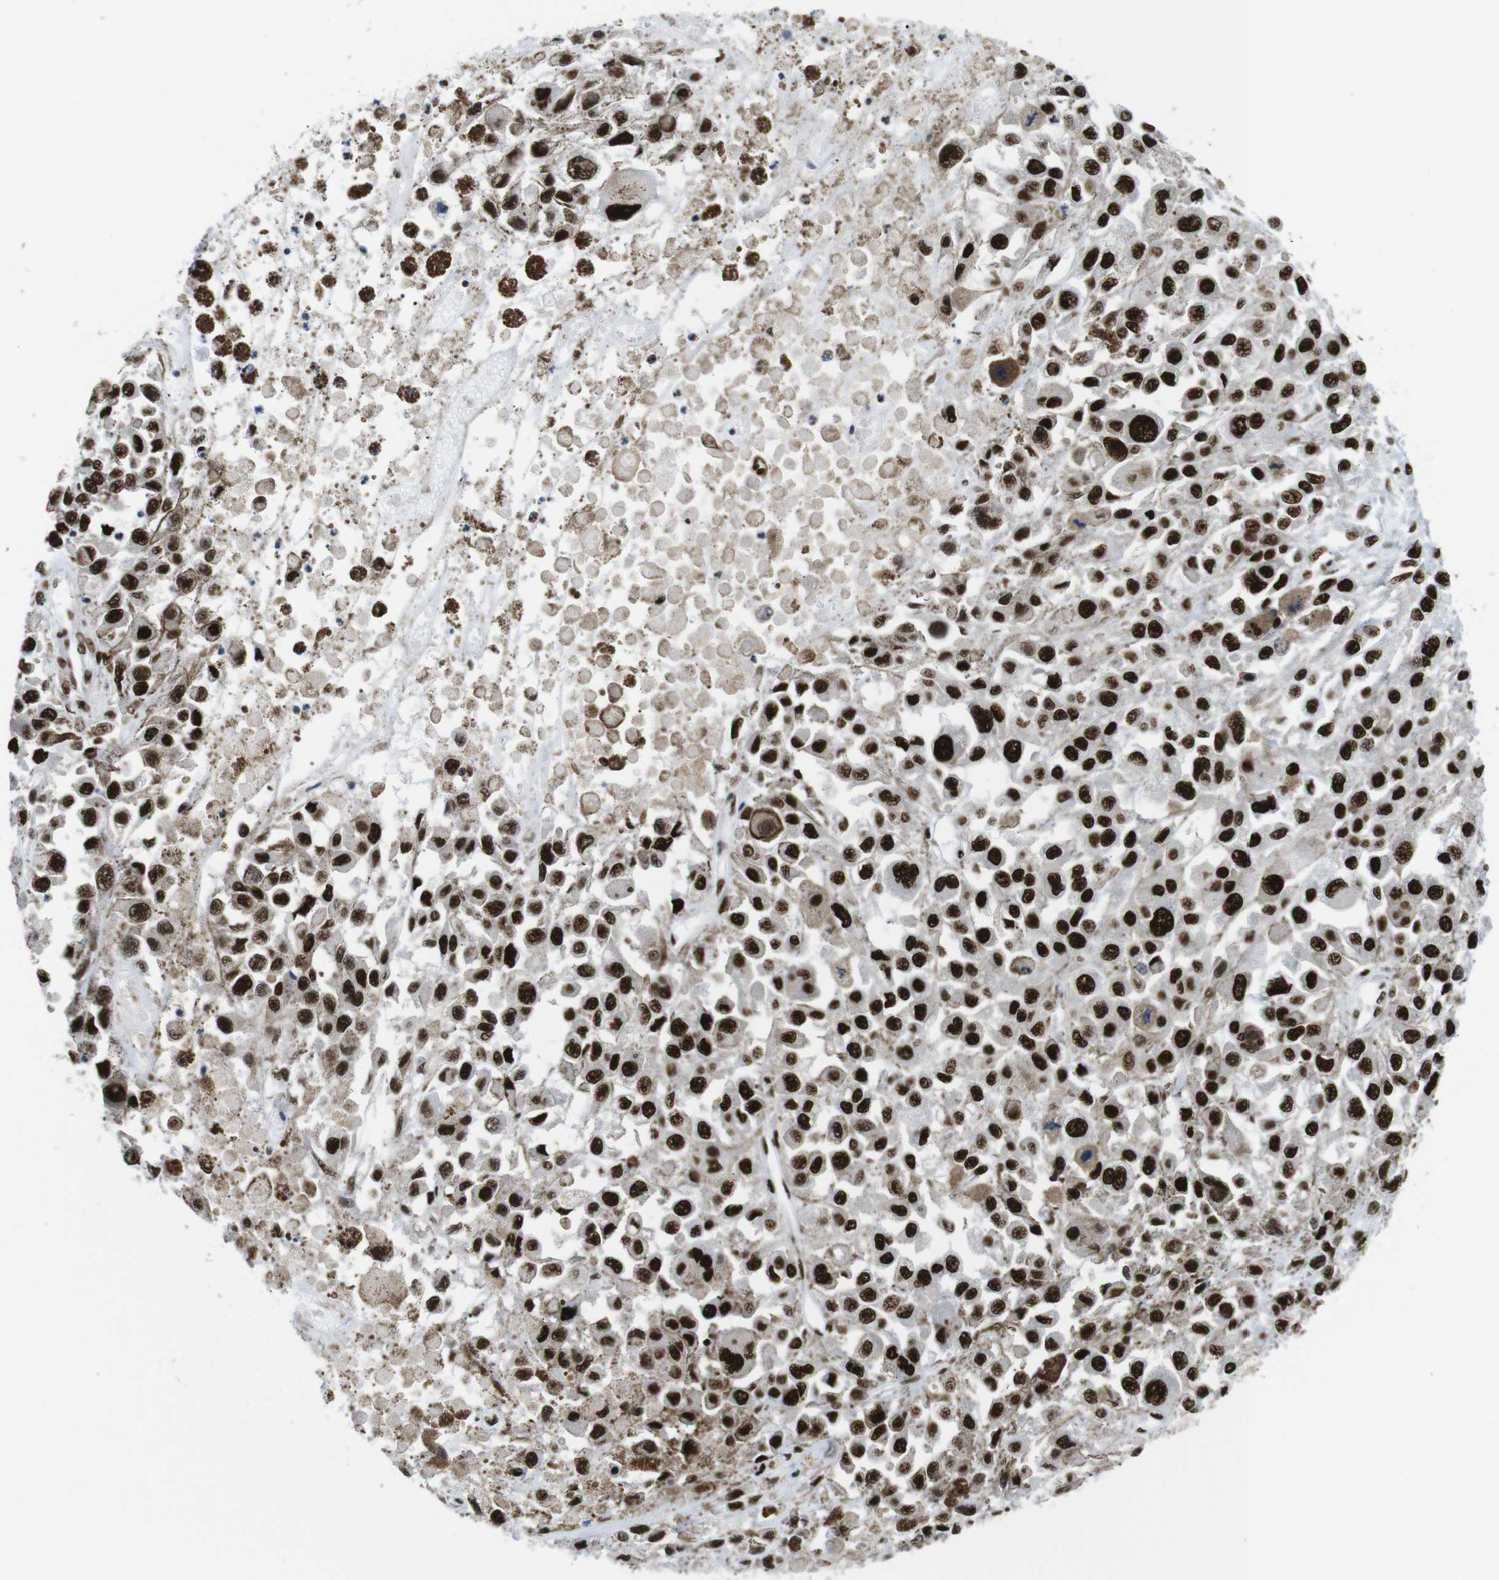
{"staining": {"intensity": "strong", "quantity": ">75%", "location": "nuclear"}, "tissue": "melanoma", "cell_type": "Tumor cells", "image_type": "cancer", "snomed": [{"axis": "morphology", "description": "Malignant melanoma, Metastatic site"}, {"axis": "topography", "description": "Lymph node"}], "caption": "The histopathology image exhibits a brown stain indicating the presence of a protein in the nuclear of tumor cells in malignant melanoma (metastatic site). (Stains: DAB in brown, nuclei in blue, Microscopy: brightfield microscopy at high magnification).", "gene": "PSME3", "patient": {"sex": "male", "age": 59}}